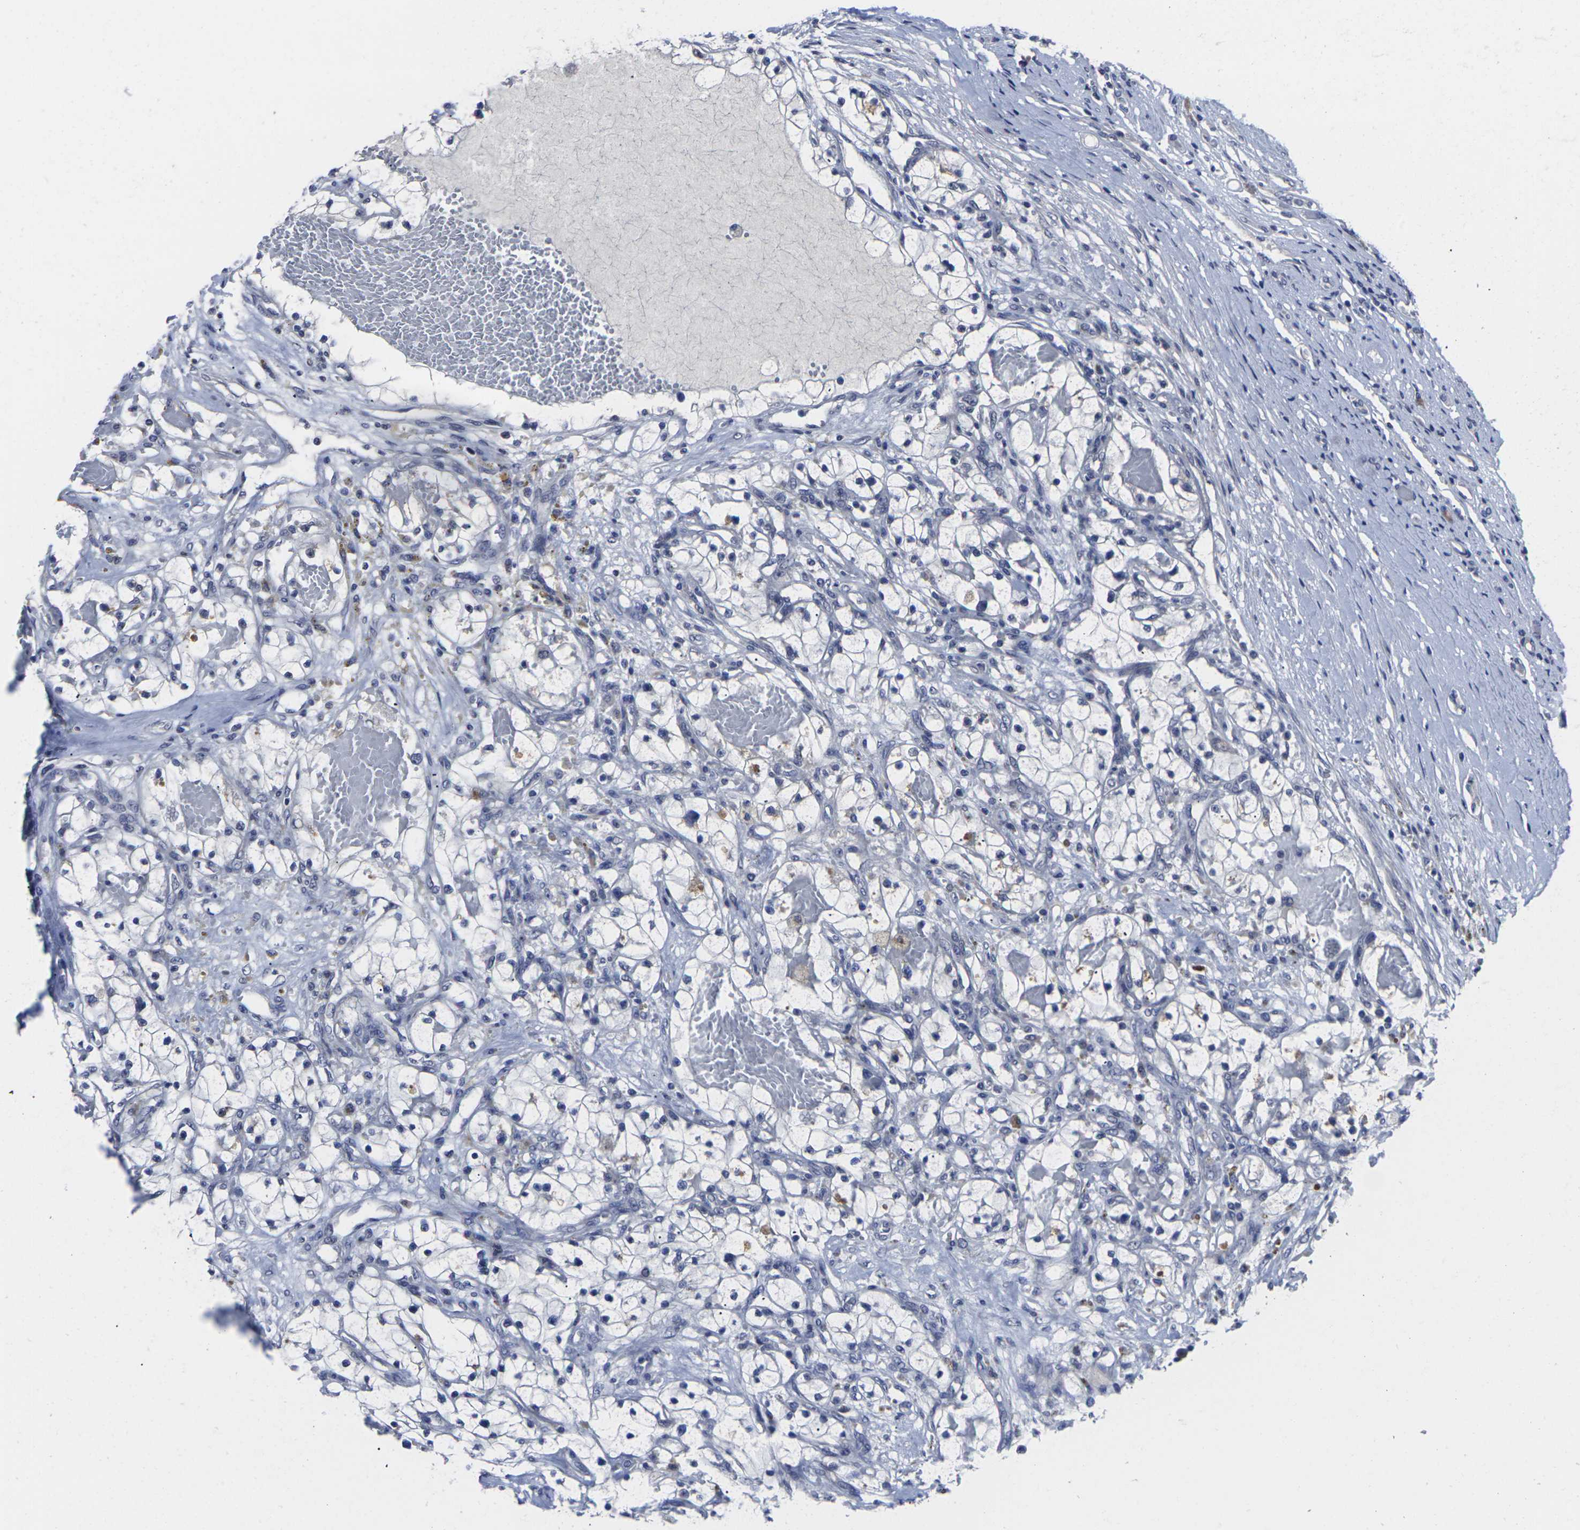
{"staining": {"intensity": "negative", "quantity": "none", "location": "none"}, "tissue": "renal cancer", "cell_type": "Tumor cells", "image_type": "cancer", "snomed": [{"axis": "morphology", "description": "Adenocarcinoma, NOS"}, {"axis": "topography", "description": "Kidney"}], "caption": "Image shows no significant protein staining in tumor cells of renal adenocarcinoma.", "gene": "MSANTD4", "patient": {"sex": "male", "age": 68}}